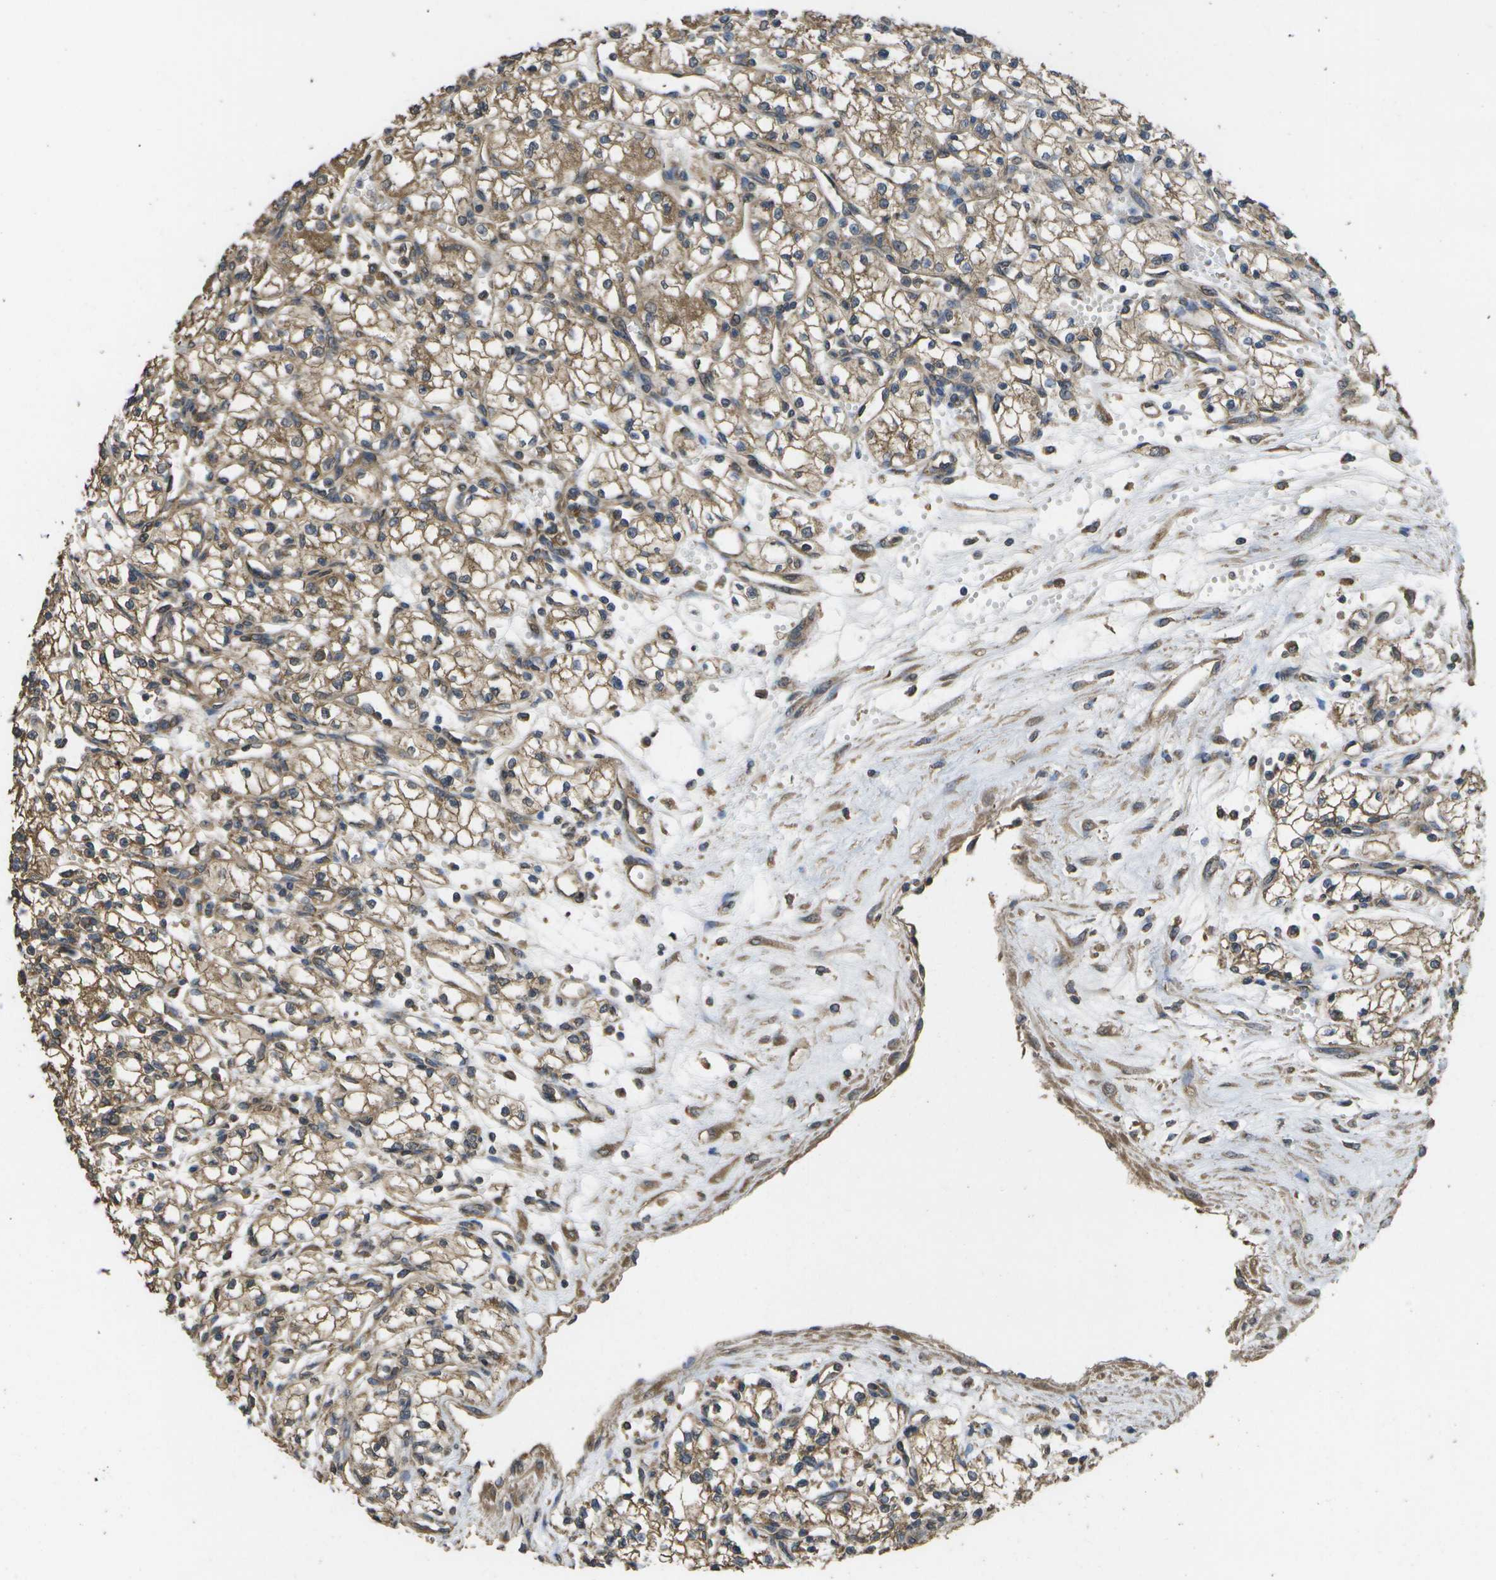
{"staining": {"intensity": "moderate", "quantity": ">75%", "location": "cytoplasmic/membranous"}, "tissue": "renal cancer", "cell_type": "Tumor cells", "image_type": "cancer", "snomed": [{"axis": "morphology", "description": "Normal tissue, NOS"}, {"axis": "morphology", "description": "Adenocarcinoma, NOS"}, {"axis": "topography", "description": "Kidney"}], "caption": "Human renal adenocarcinoma stained for a protein (brown) reveals moderate cytoplasmic/membranous positive staining in about >75% of tumor cells.", "gene": "SACS", "patient": {"sex": "male", "age": 59}}